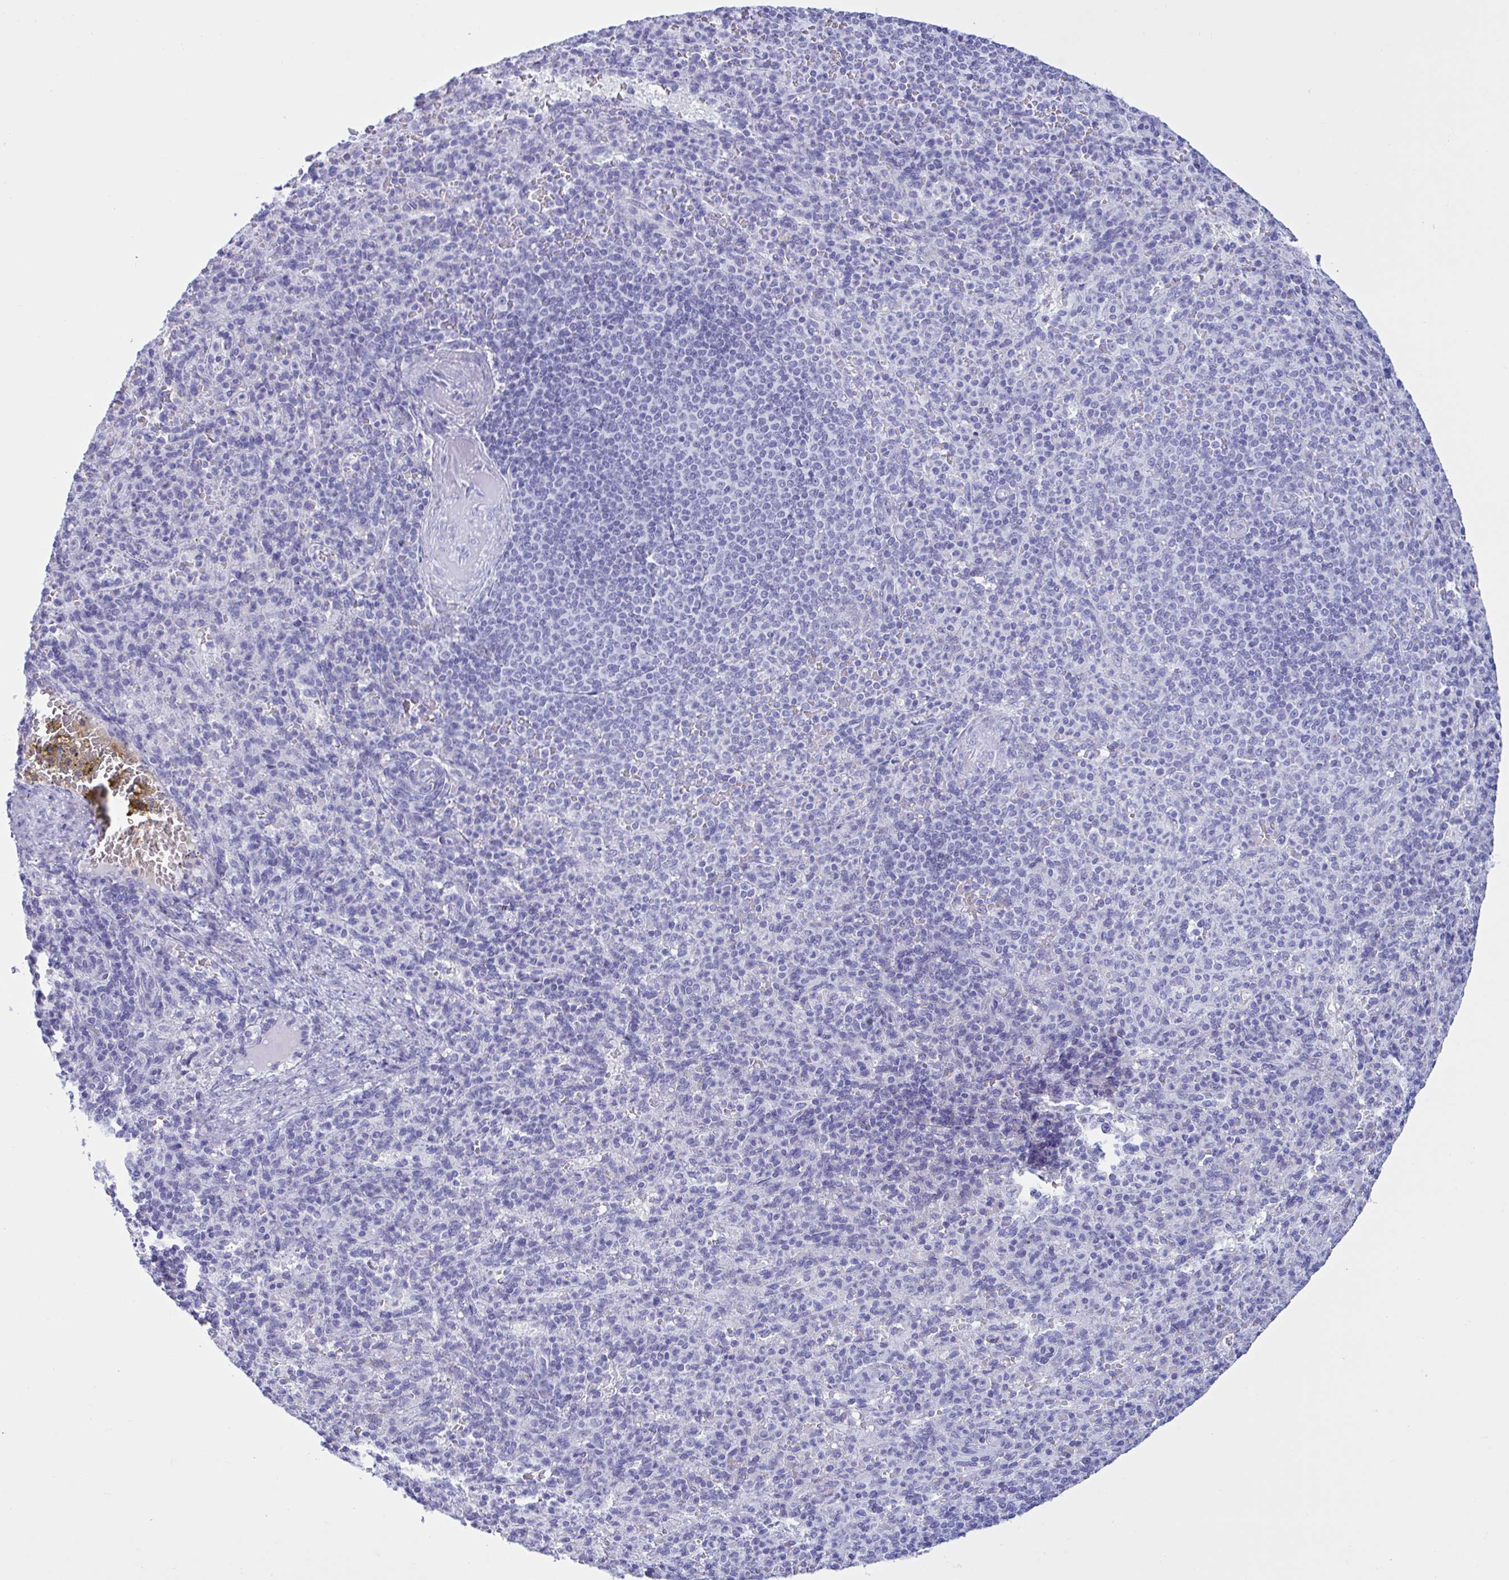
{"staining": {"intensity": "negative", "quantity": "none", "location": "none"}, "tissue": "spleen", "cell_type": "Cells in red pulp", "image_type": "normal", "snomed": [{"axis": "morphology", "description": "Normal tissue, NOS"}, {"axis": "topography", "description": "Spleen"}], "caption": "Cells in red pulp show no significant protein expression in benign spleen. (Stains: DAB (3,3'-diaminobenzidine) immunohistochemistry (IHC) with hematoxylin counter stain, Microscopy: brightfield microscopy at high magnification).", "gene": "MRGPRG", "patient": {"sex": "female", "age": 74}}